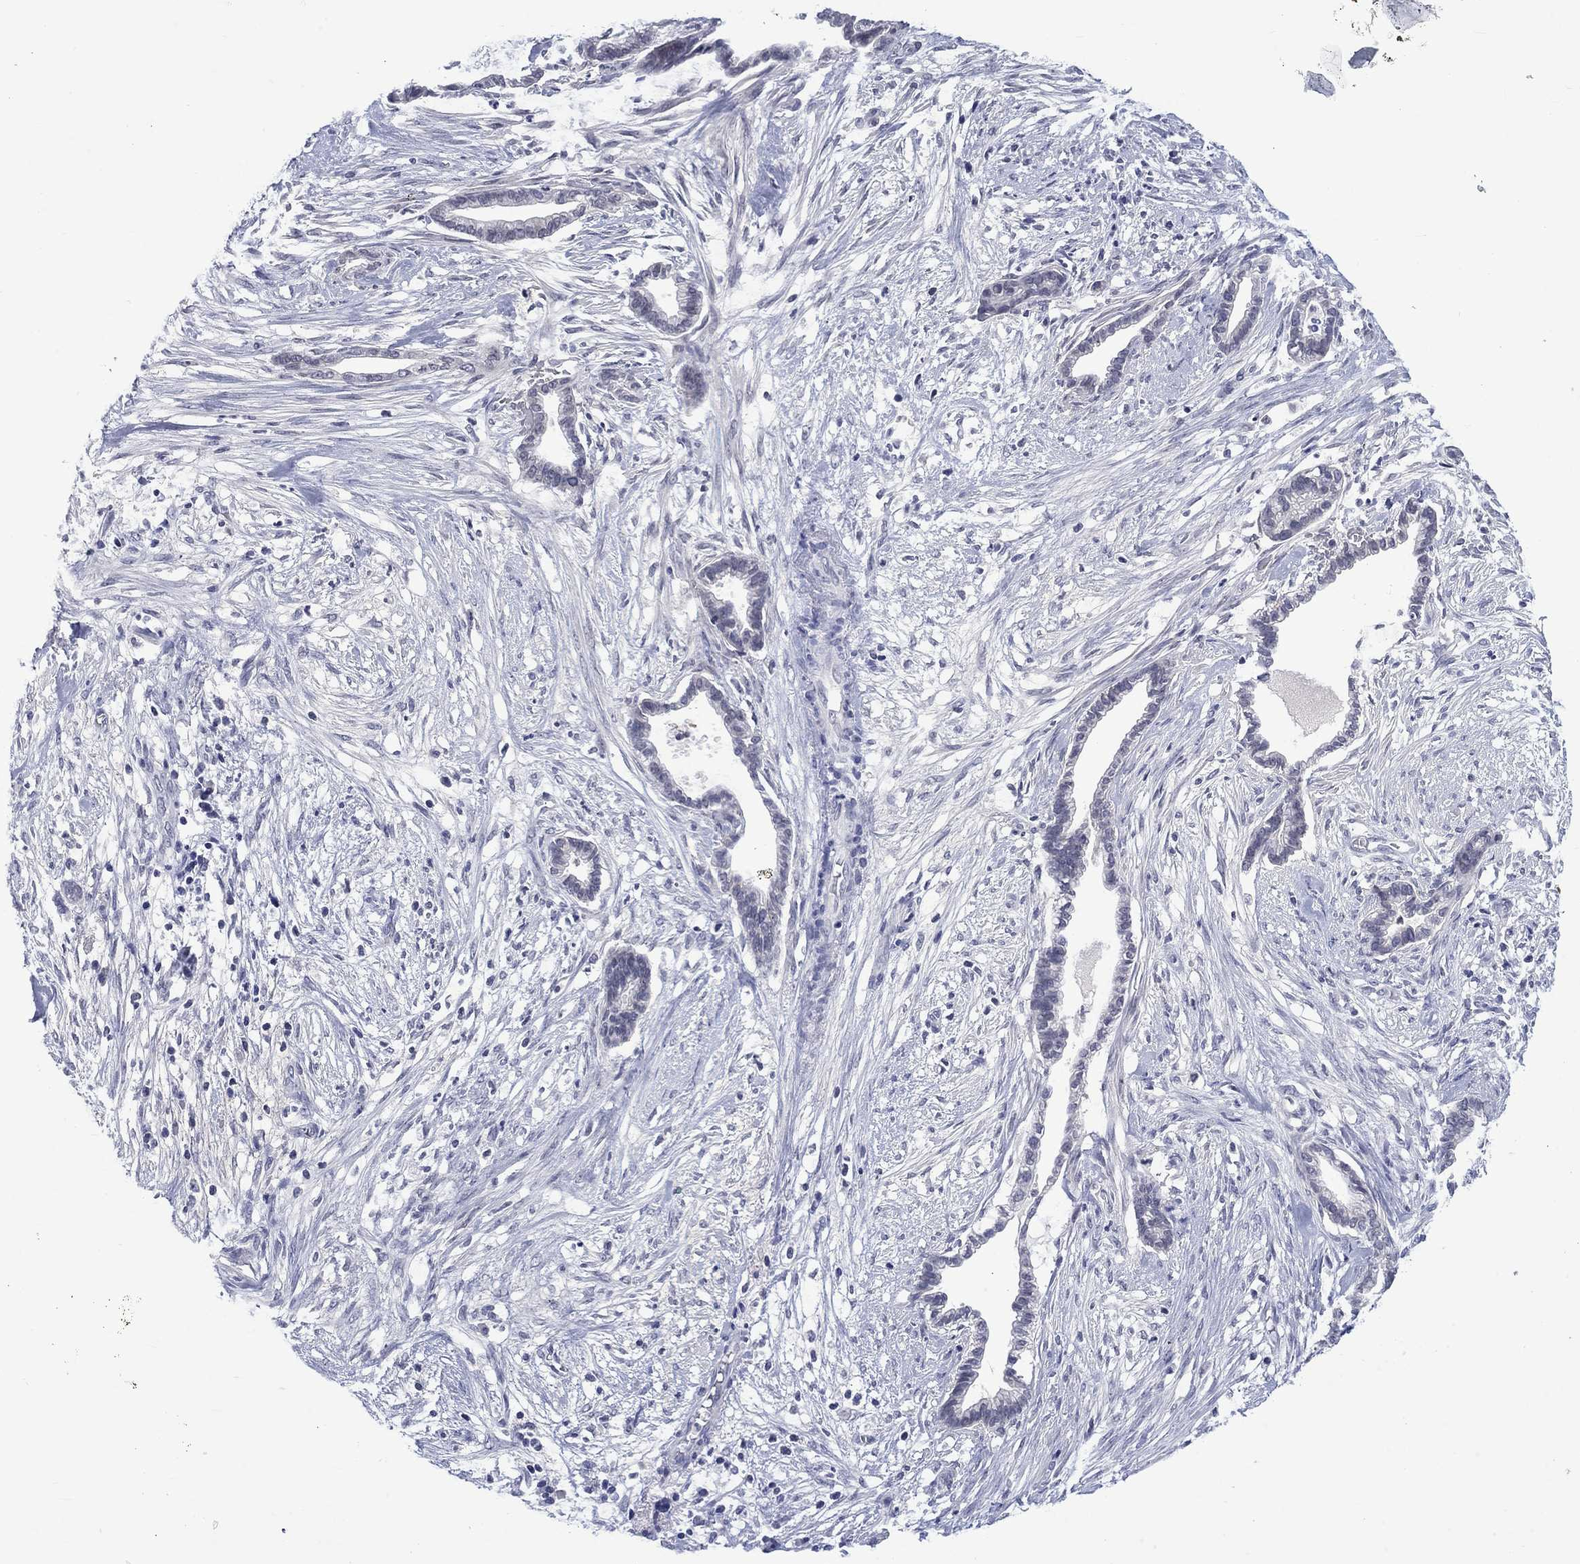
{"staining": {"intensity": "negative", "quantity": "none", "location": "none"}, "tissue": "cervical cancer", "cell_type": "Tumor cells", "image_type": "cancer", "snomed": [{"axis": "morphology", "description": "Adenocarcinoma, NOS"}, {"axis": "topography", "description": "Cervix"}], "caption": "Photomicrograph shows no significant protein staining in tumor cells of cervical cancer.", "gene": "NSMF", "patient": {"sex": "female", "age": 62}}